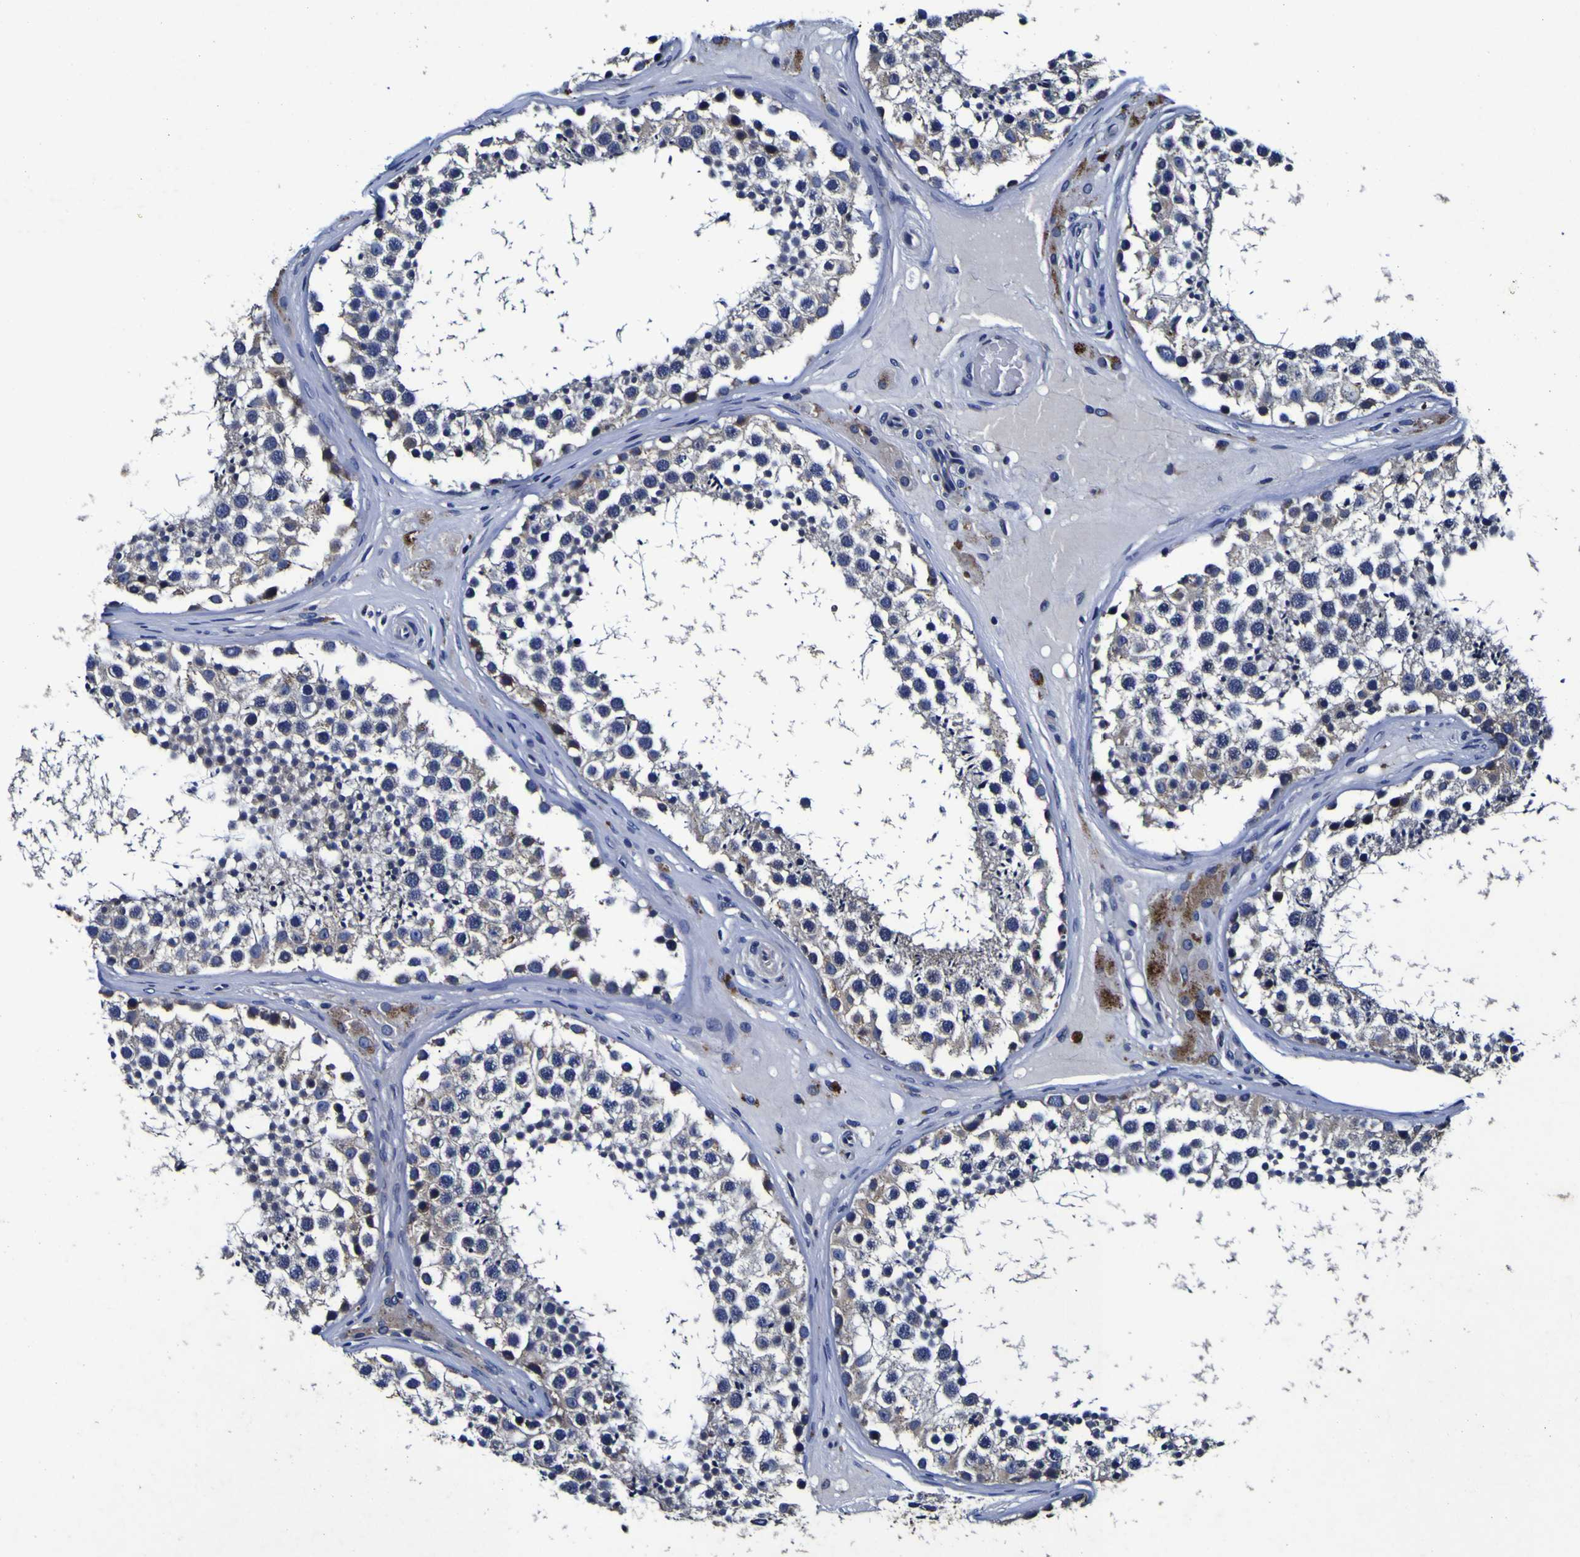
{"staining": {"intensity": "negative", "quantity": "none", "location": "none"}, "tissue": "testis", "cell_type": "Cells in seminiferous ducts", "image_type": "normal", "snomed": [{"axis": "morphology", "description": "Normal tissue, NOS"}, {"axis": "topography", "description": "Testis"}], "caption": "Testis was stained to show a protein in brown. There is no significant positivity in cells in seminiferous ducts. (Stains: DAB immunohistochemistry with hematoxylin counter stain, Microscopy: brightfield microscopy at high magnification).", "gene": "PANK4", "patient": {"sex": "male", "age": 46}}